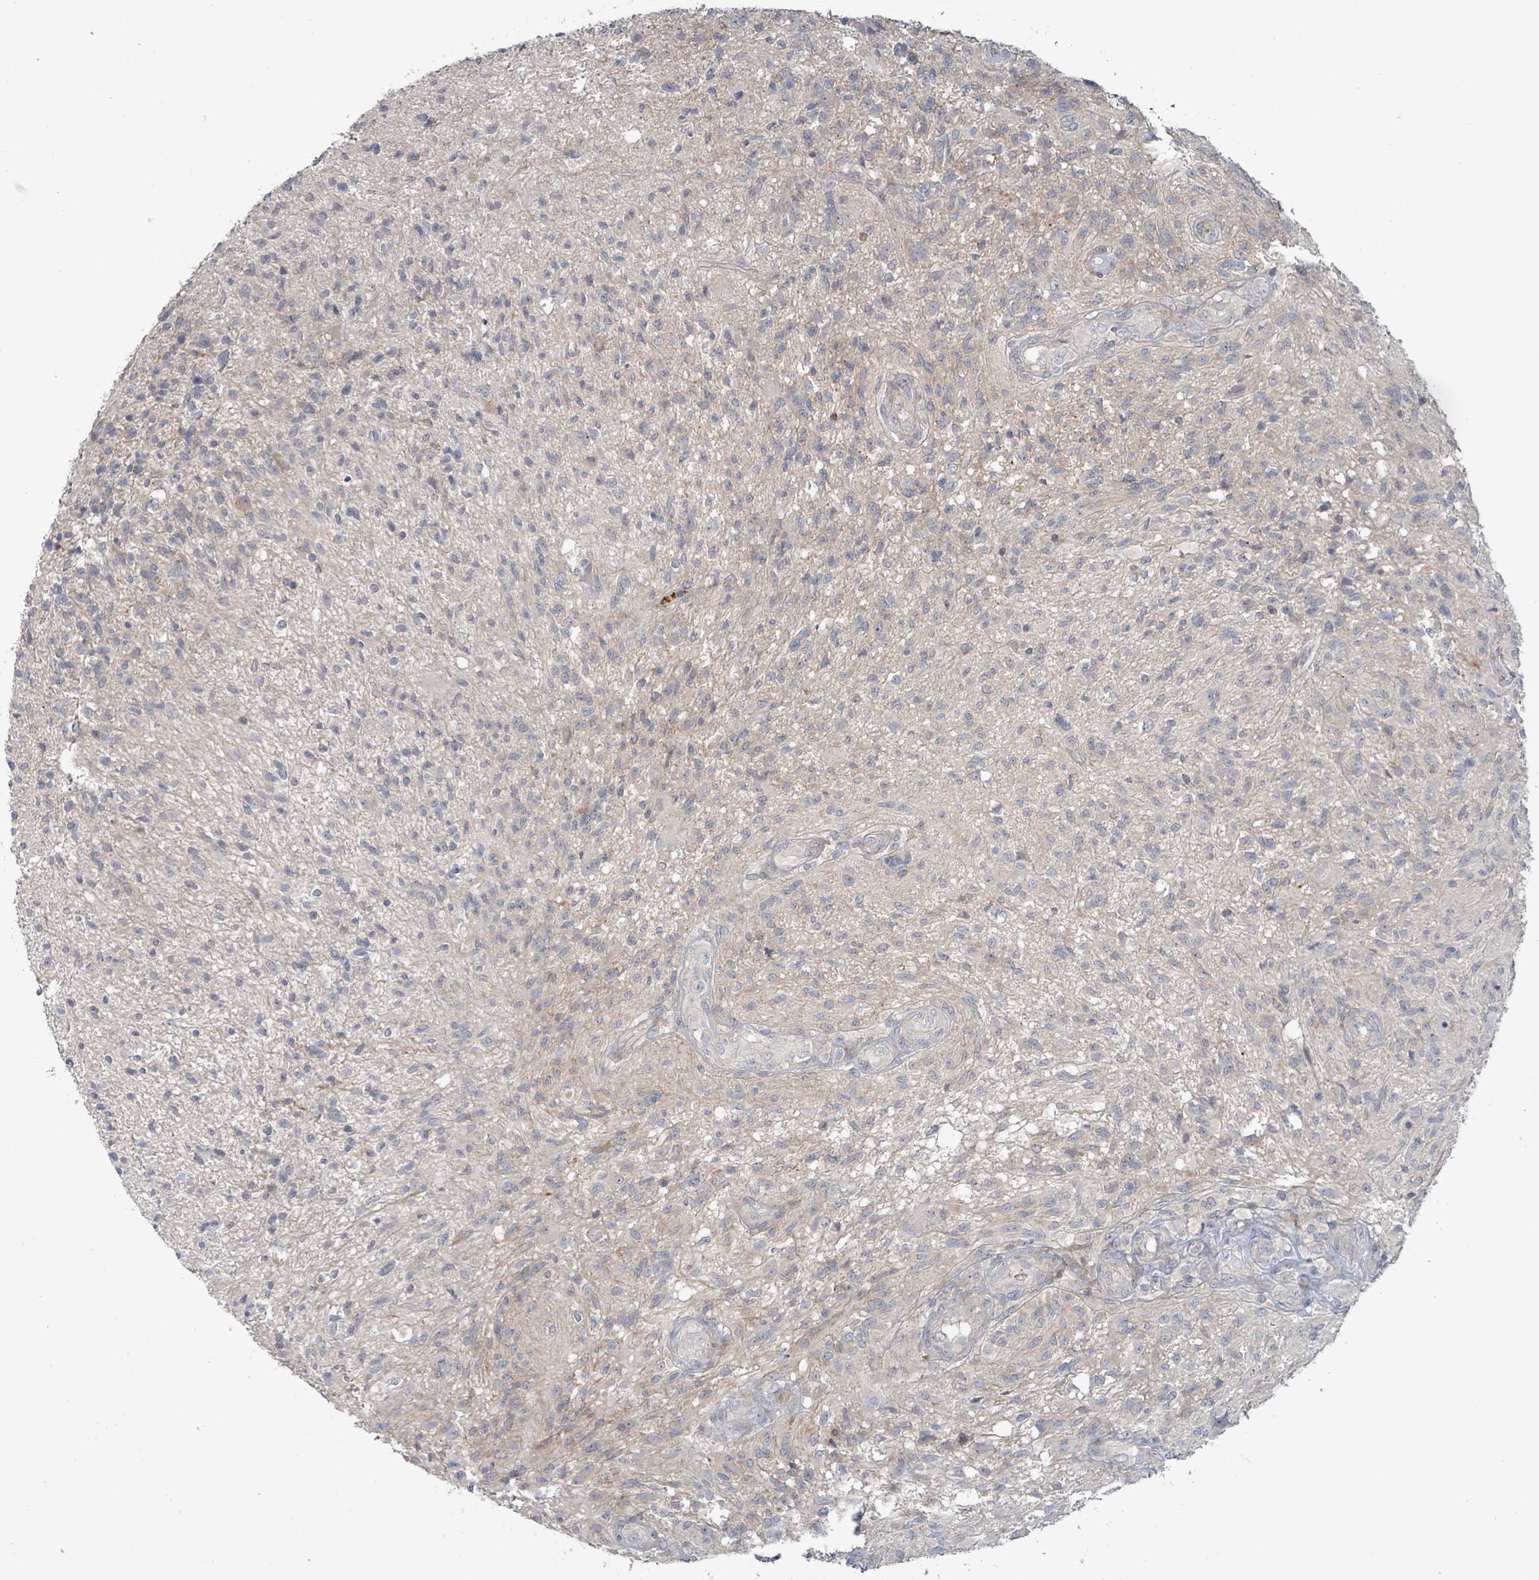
{"staining": {"intensity": "moderate", "quantity": "<25%", "location": "cytoplasmic/membranous"}, "tissue": "glioma", "cell_type": "Tumor cells", "image_type": "cancer", "snomed": [{"axis": "morphology", "description": "Glioma, malignant, High grade"}, {"axis": "topography", "description": "Brain"}], "caption": "Immunohistochemical staining of human malignant glioma (high-grade) shows low levels of moderate cytoplasmic/membranous protein expression in about <25% of tumor cells. The staining was performed using DAB, with brown indicating positive protein expression. Nuclei are stained blue with hematoxylin.", "gene": "LILRA4", "patient": {"sex": "male", "age": 56}}